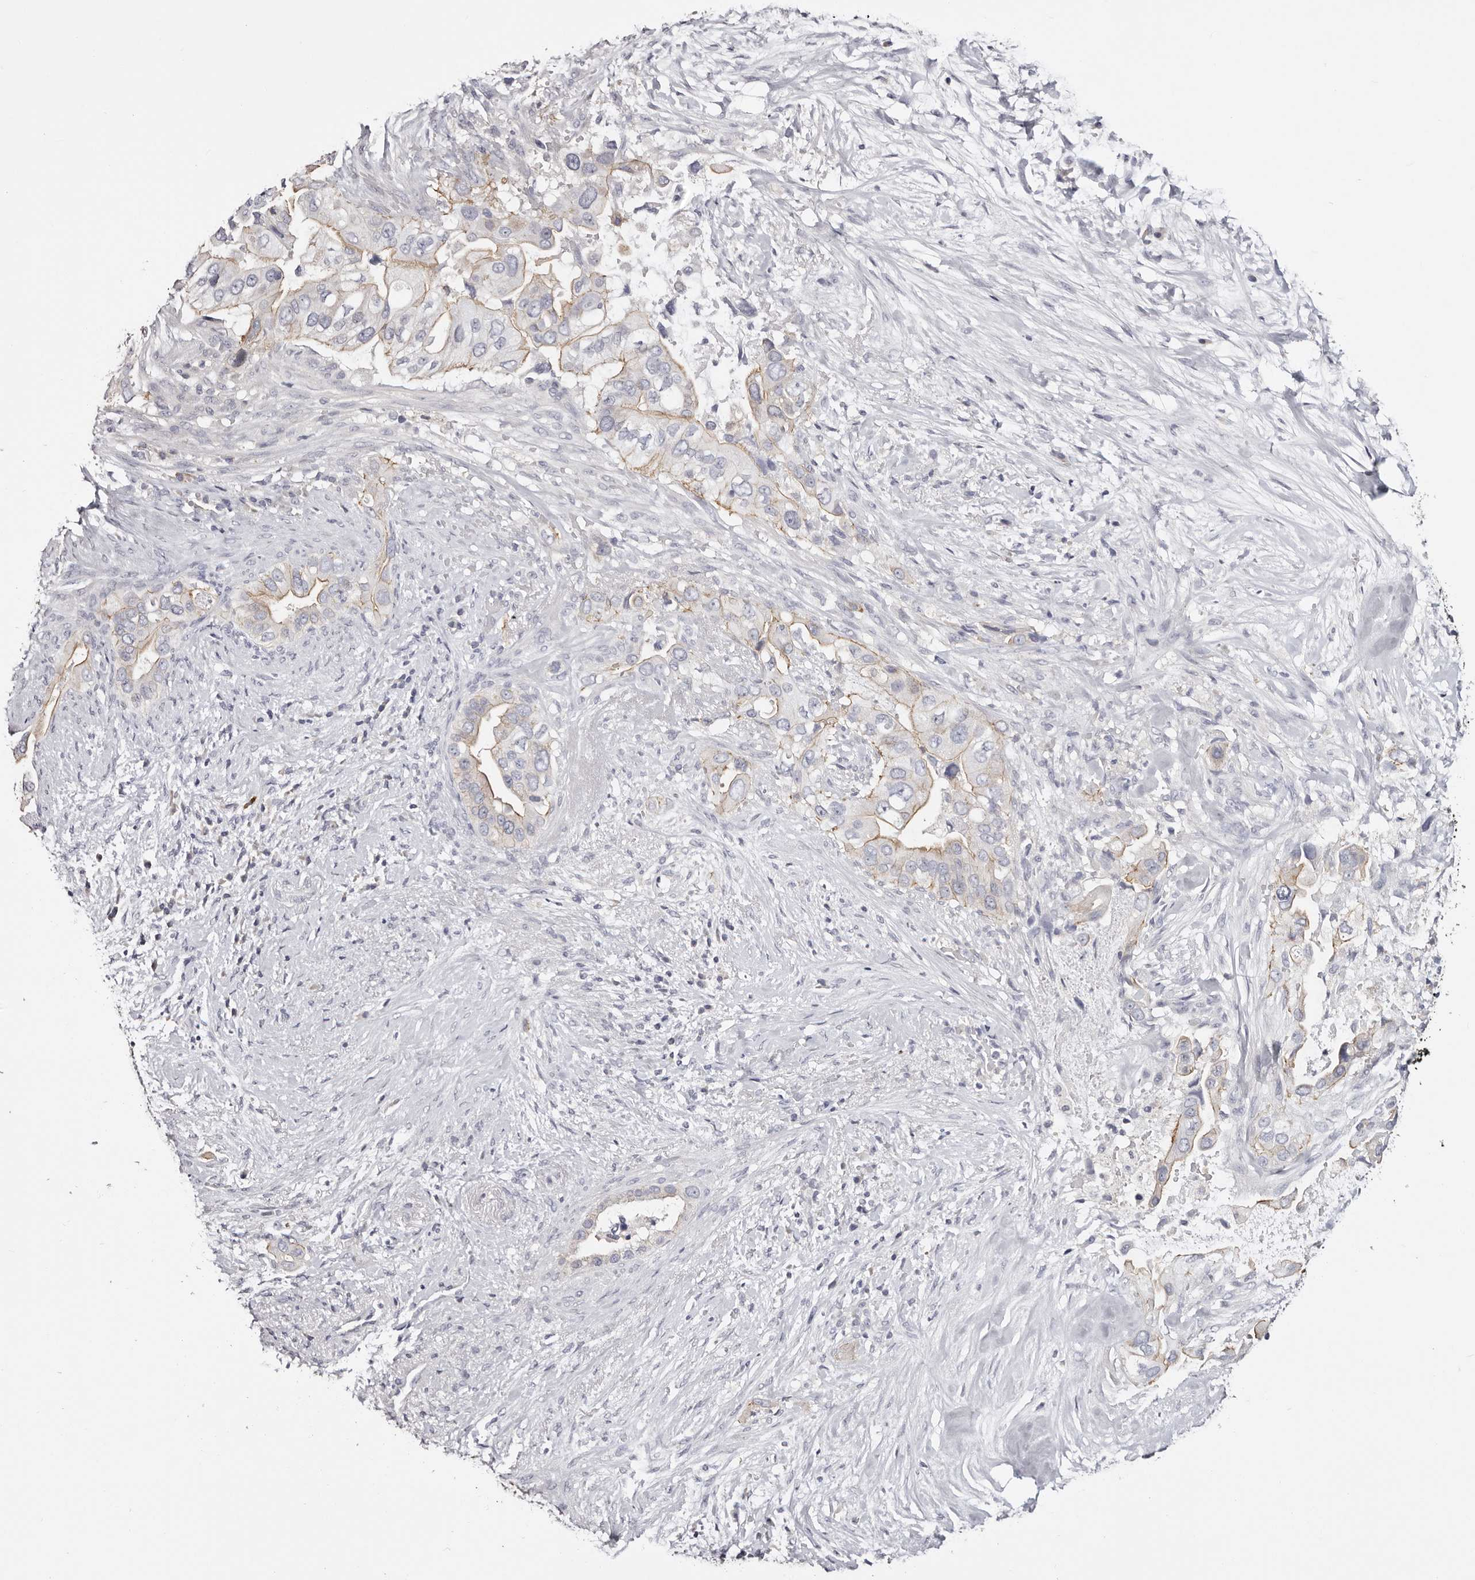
{"staining": {"intensity": "weak", "quantity": "25%-75%", "location": "cytoplasmic/membranous"}, "tissue": "pancreatic cancer", "cell_type": "Tumor cells", "image_type": "cancer", "snomed": [{"axis": "morphology", "description": "Inflammation, NOS"}, {"axis": "morphology", "description": "Adenocarcinoma, NOS"}, {"axis": "topography", "description": "Pancreas"}], "caption": "This is a photomicrograph of IHC staining of pancreatic cancer, which shows weak positivity in the cytoplasmic/membranous of tumor cells.", "gene": "ROM1", "patient": {"sex": "female", "age": 56}}